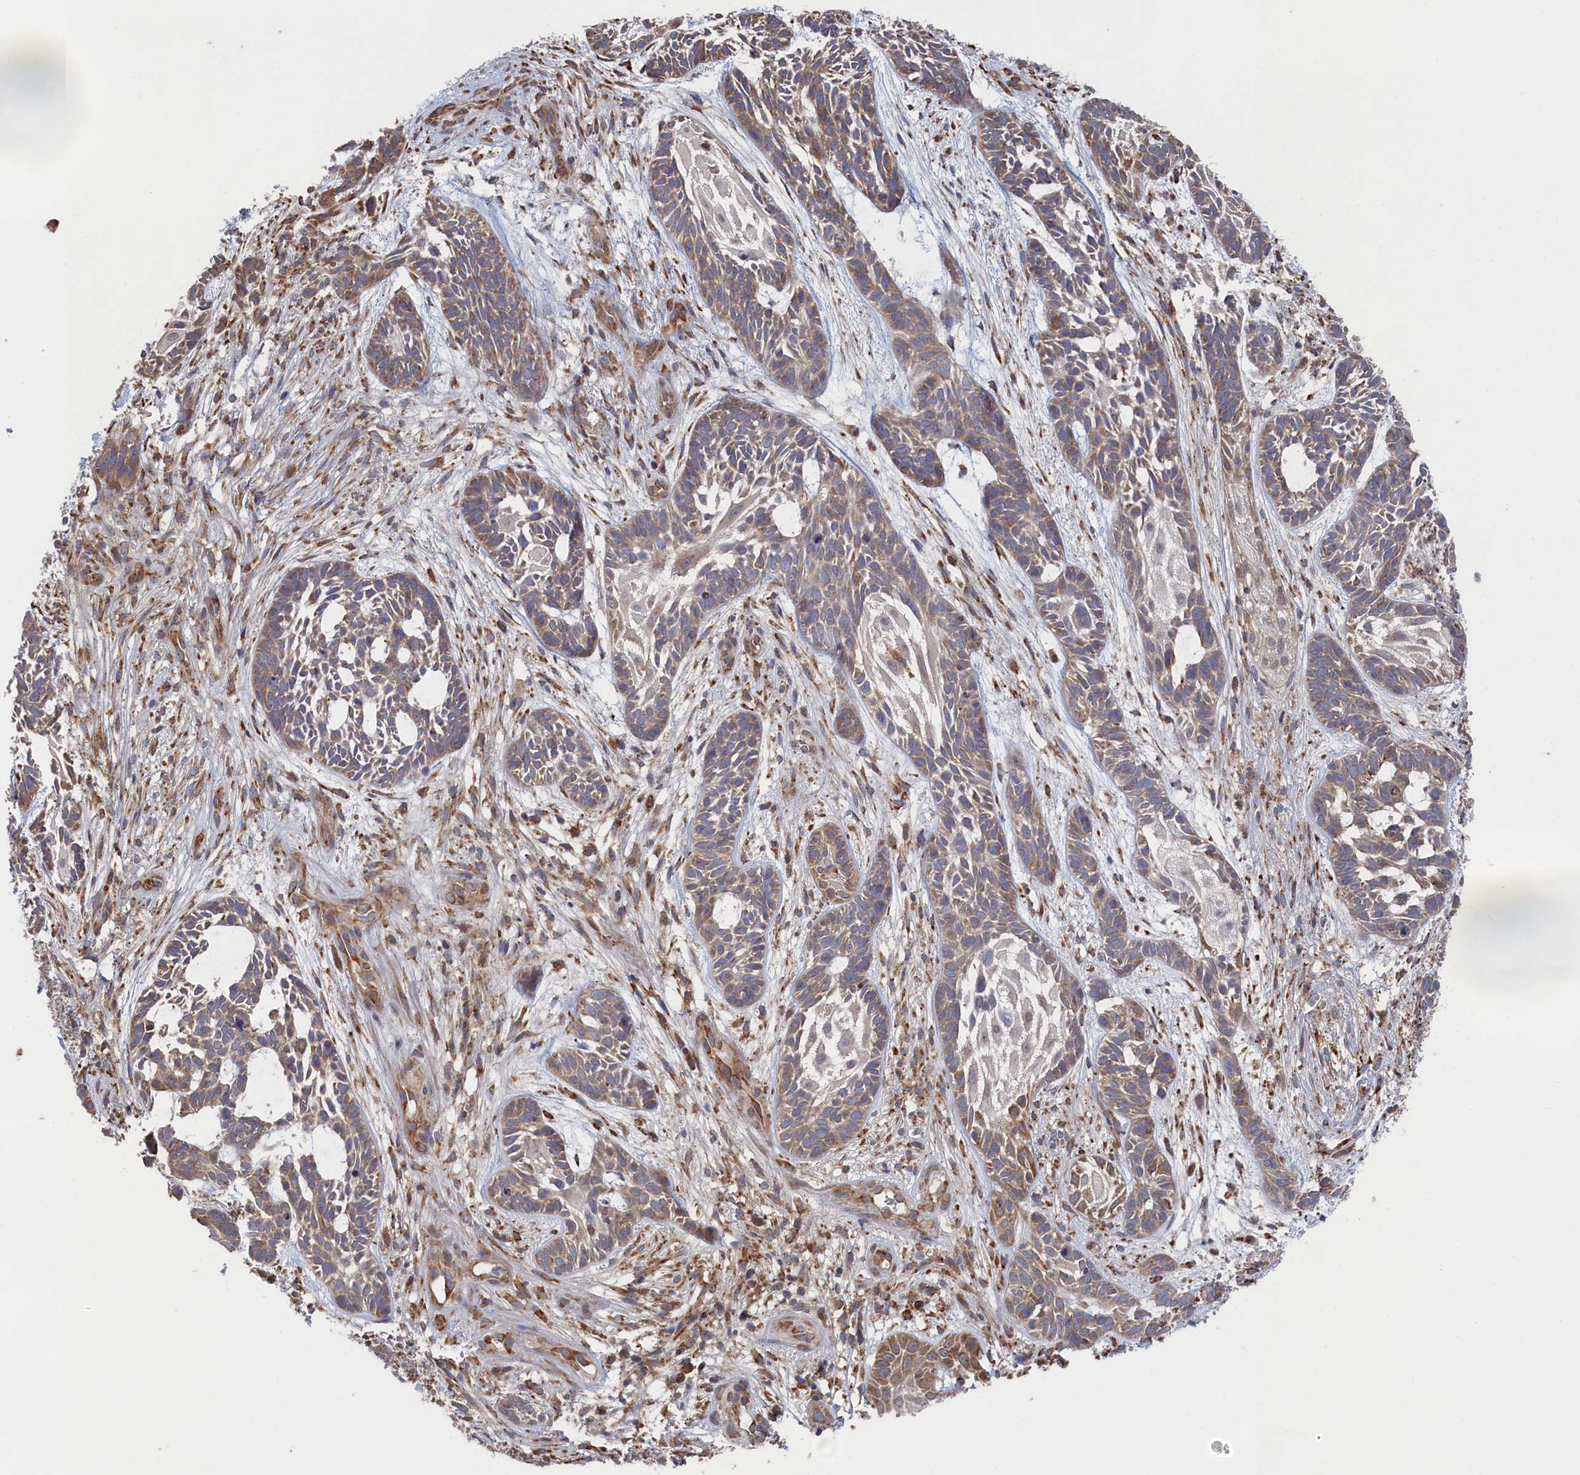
{"staining": {"intensity": "weak", "quantity": ">75%", "location": "cytoplasmic/membranous"}, "tissue": "skin cancer", "cell_type": "Tumor cells", "image_type": "cancer", "snomed": [{"axis": "morphology", "description": "Basal cell carcinoma"}, {"axis": "topography", "description": "Skin"}], "caption": "A low amount of weak cytoplasmic/membranous expression is appreciated in approximately >75% of tumor cells in skin cancer (basal cell carcinoma) tissue.", "gene": "BPIFB6", "patient": {"sex": "male", "age": 89}}